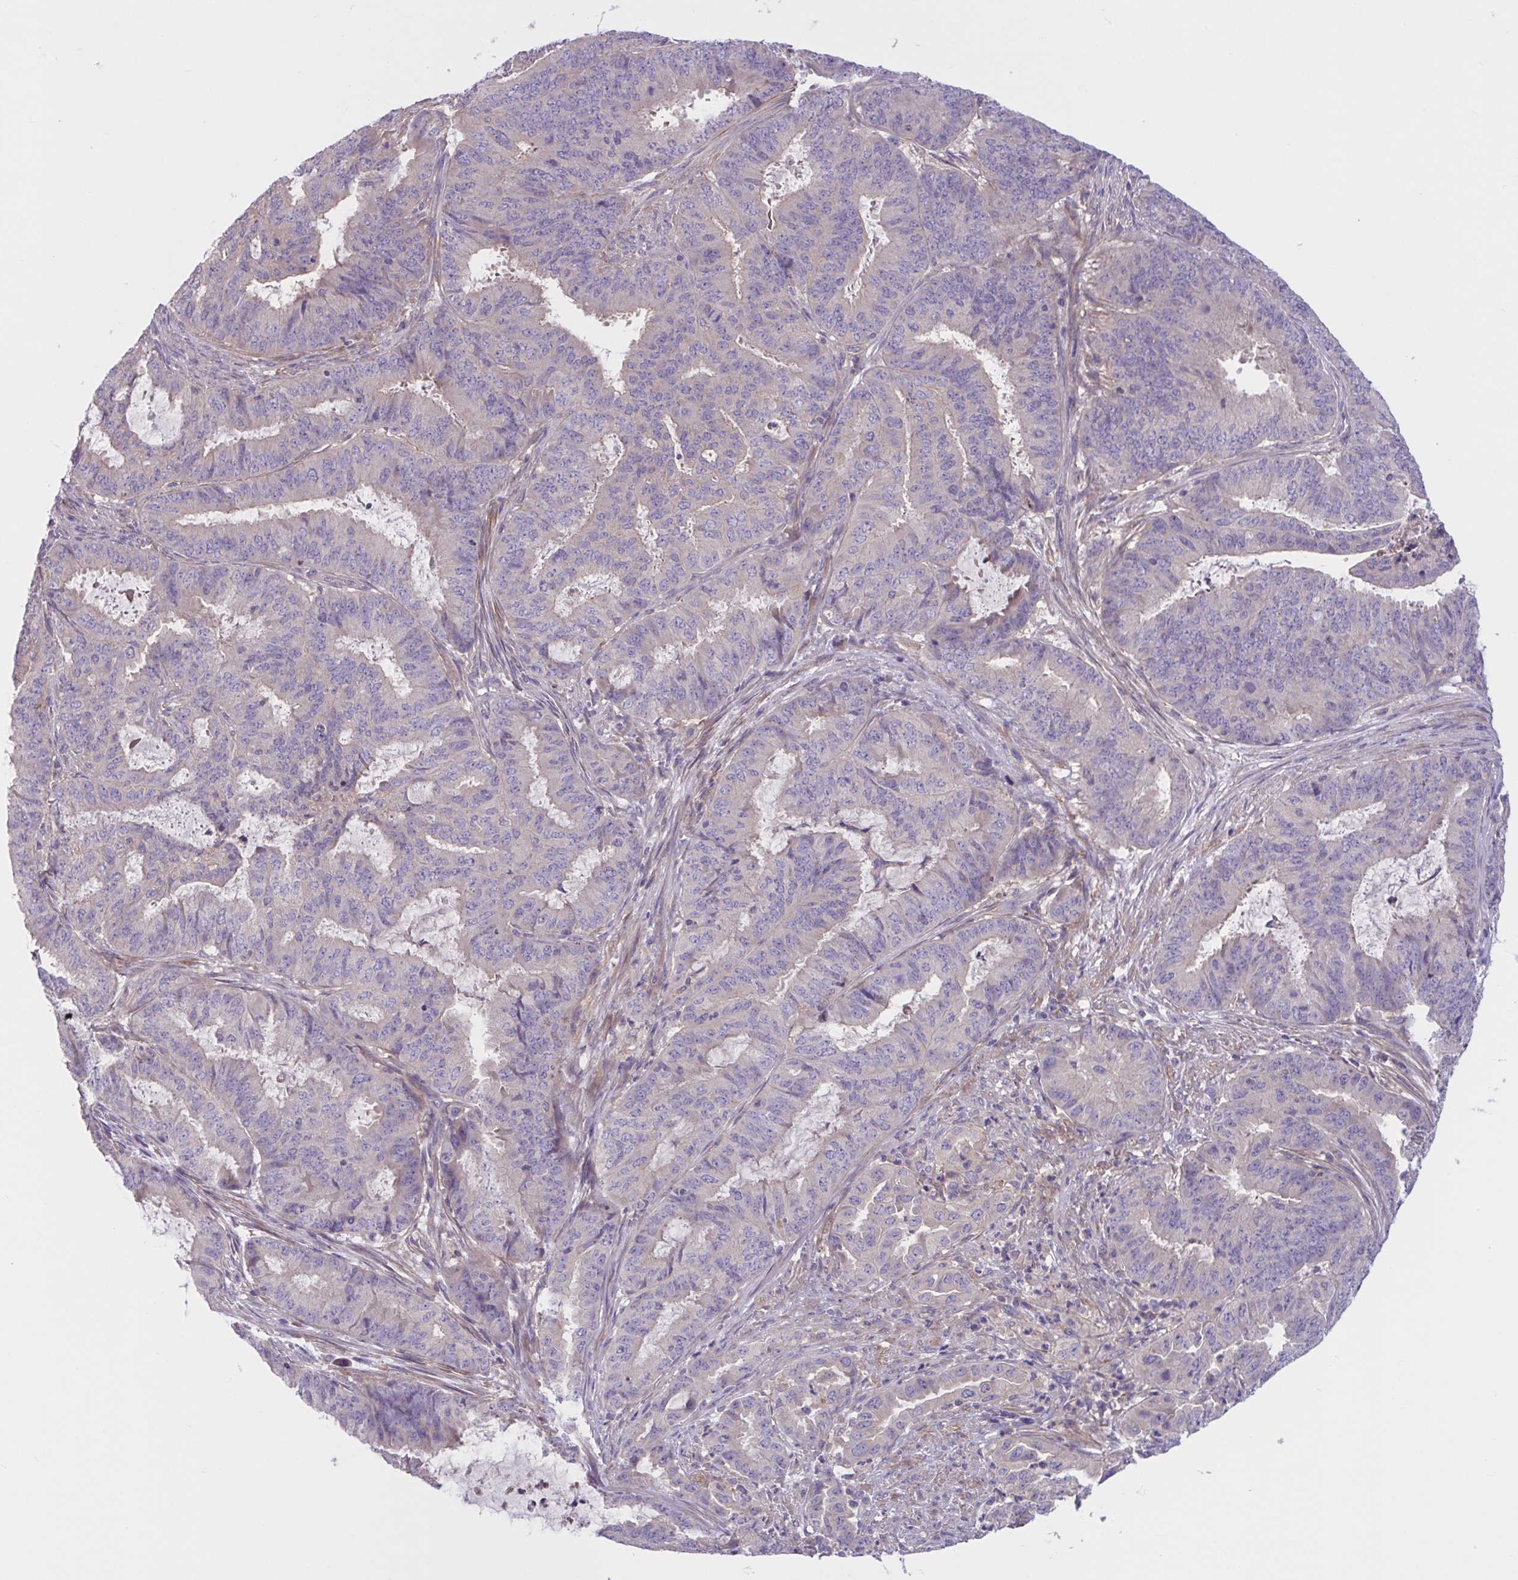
{"staining": {"intensity": "negative", "quantity": "none", "location": "none"}, "tissue": "endometrial cancer", "cell_type": "Tumor cells", "image_type": "cancer", "snomed": [{"axis": "morphology", "description": "Adenocarcinoma, NOS"}, {"axis": "topography", "description": "Endometrium"}], "caption": "Tumor cells are negative for protein expression in human endometrial cancer.", "gene": "WNT9B", "patient": {"sex": "female", "age": 51}}